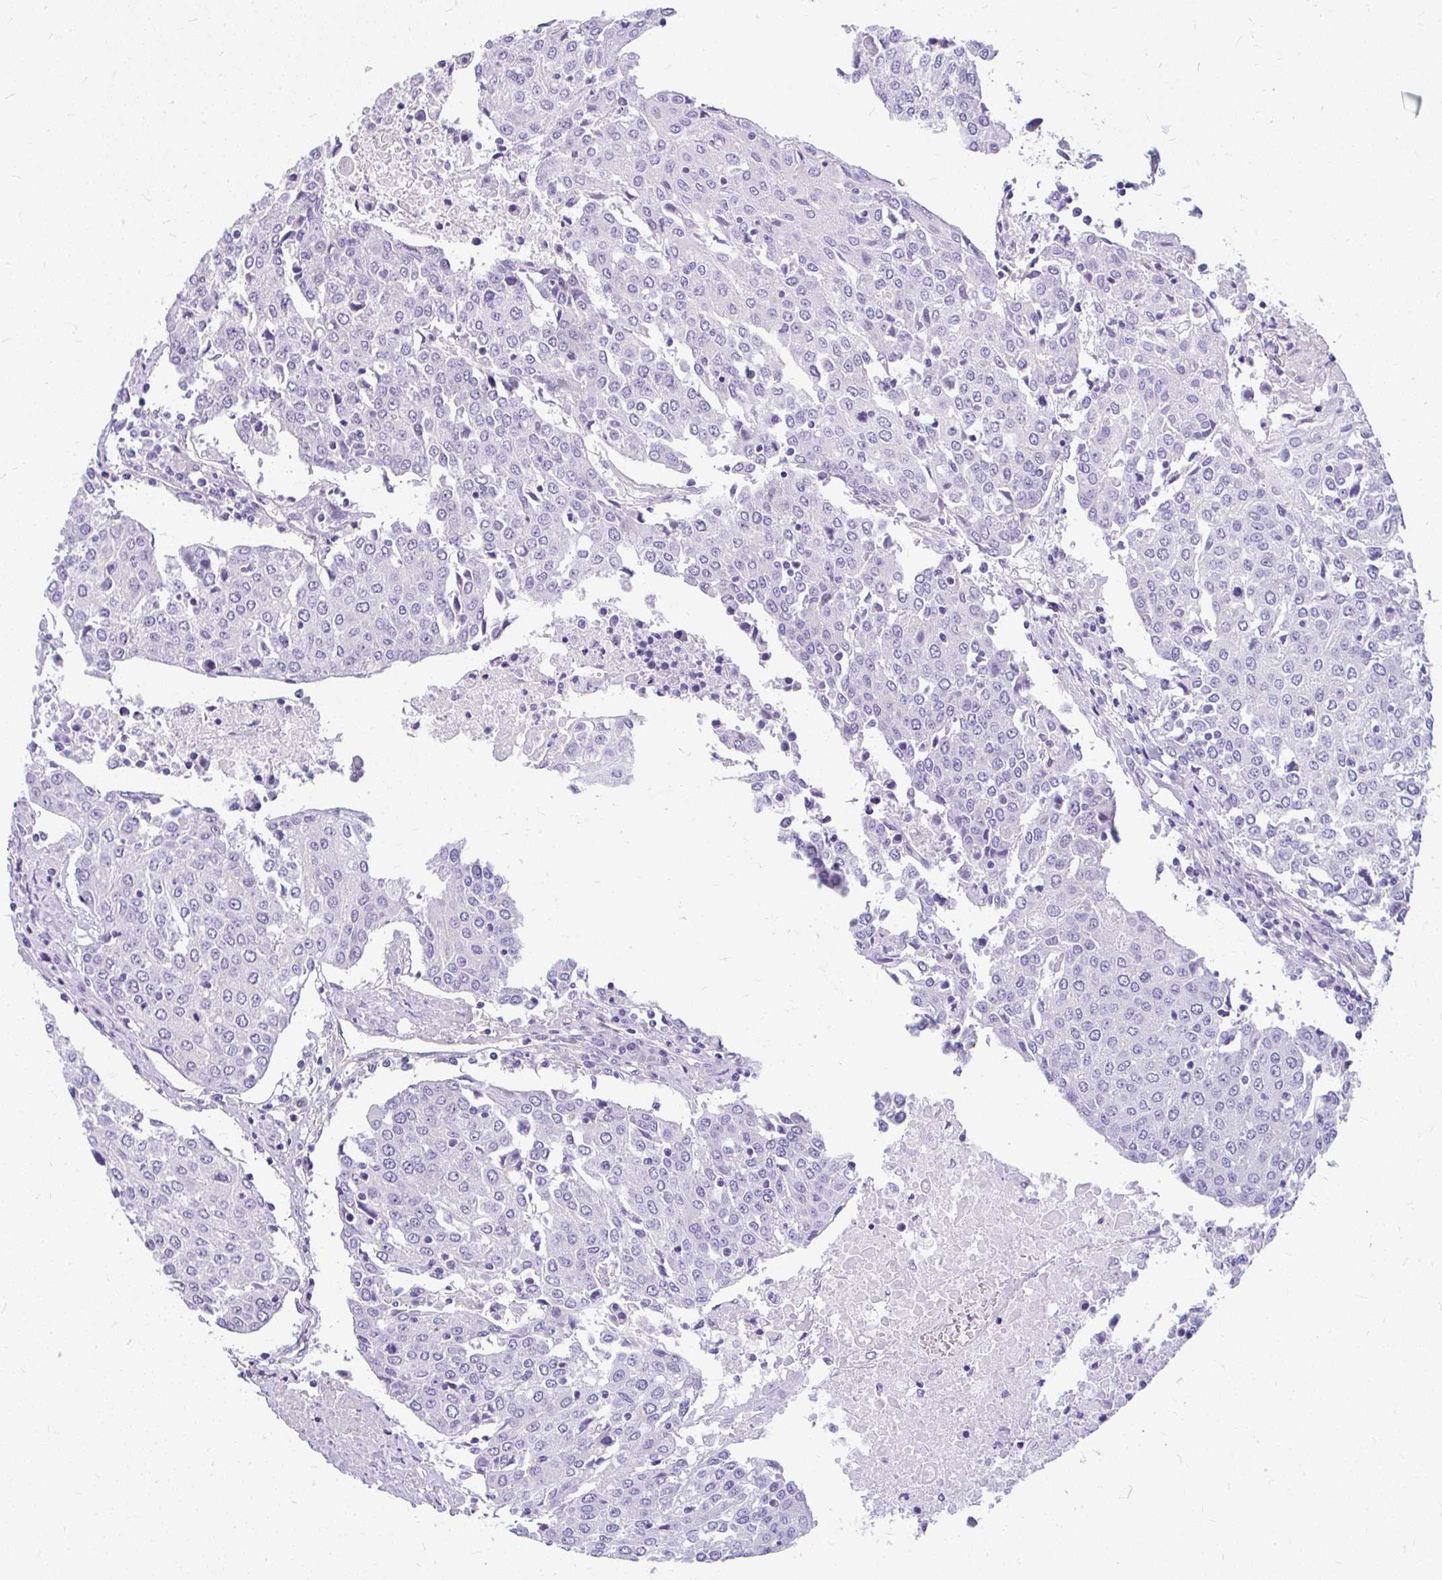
{"staining": {"intensity": "negative", "quantity": "none", "location": "none"}, "tissue": "urothelial cancer", "cell_type": "Tumor cells", "image_type": "cancer", "snomed": [{"axis": "morphology", "description": "Urothelial carcinoma, High grade"}, {"axis": "topography", "description": "Urinary bladder"}], "caption": "Immunohistochemistry histopathology image of neoplastic tissue: urothelial cancer stained with DAB (3,3'-diaminobenzidine) displays no significant protein expression in tumor cells. (IHC, brightfield microscopy, high magnification).", "gene": "FAM83C", "patient": {"sex": "female", "age": 85}}